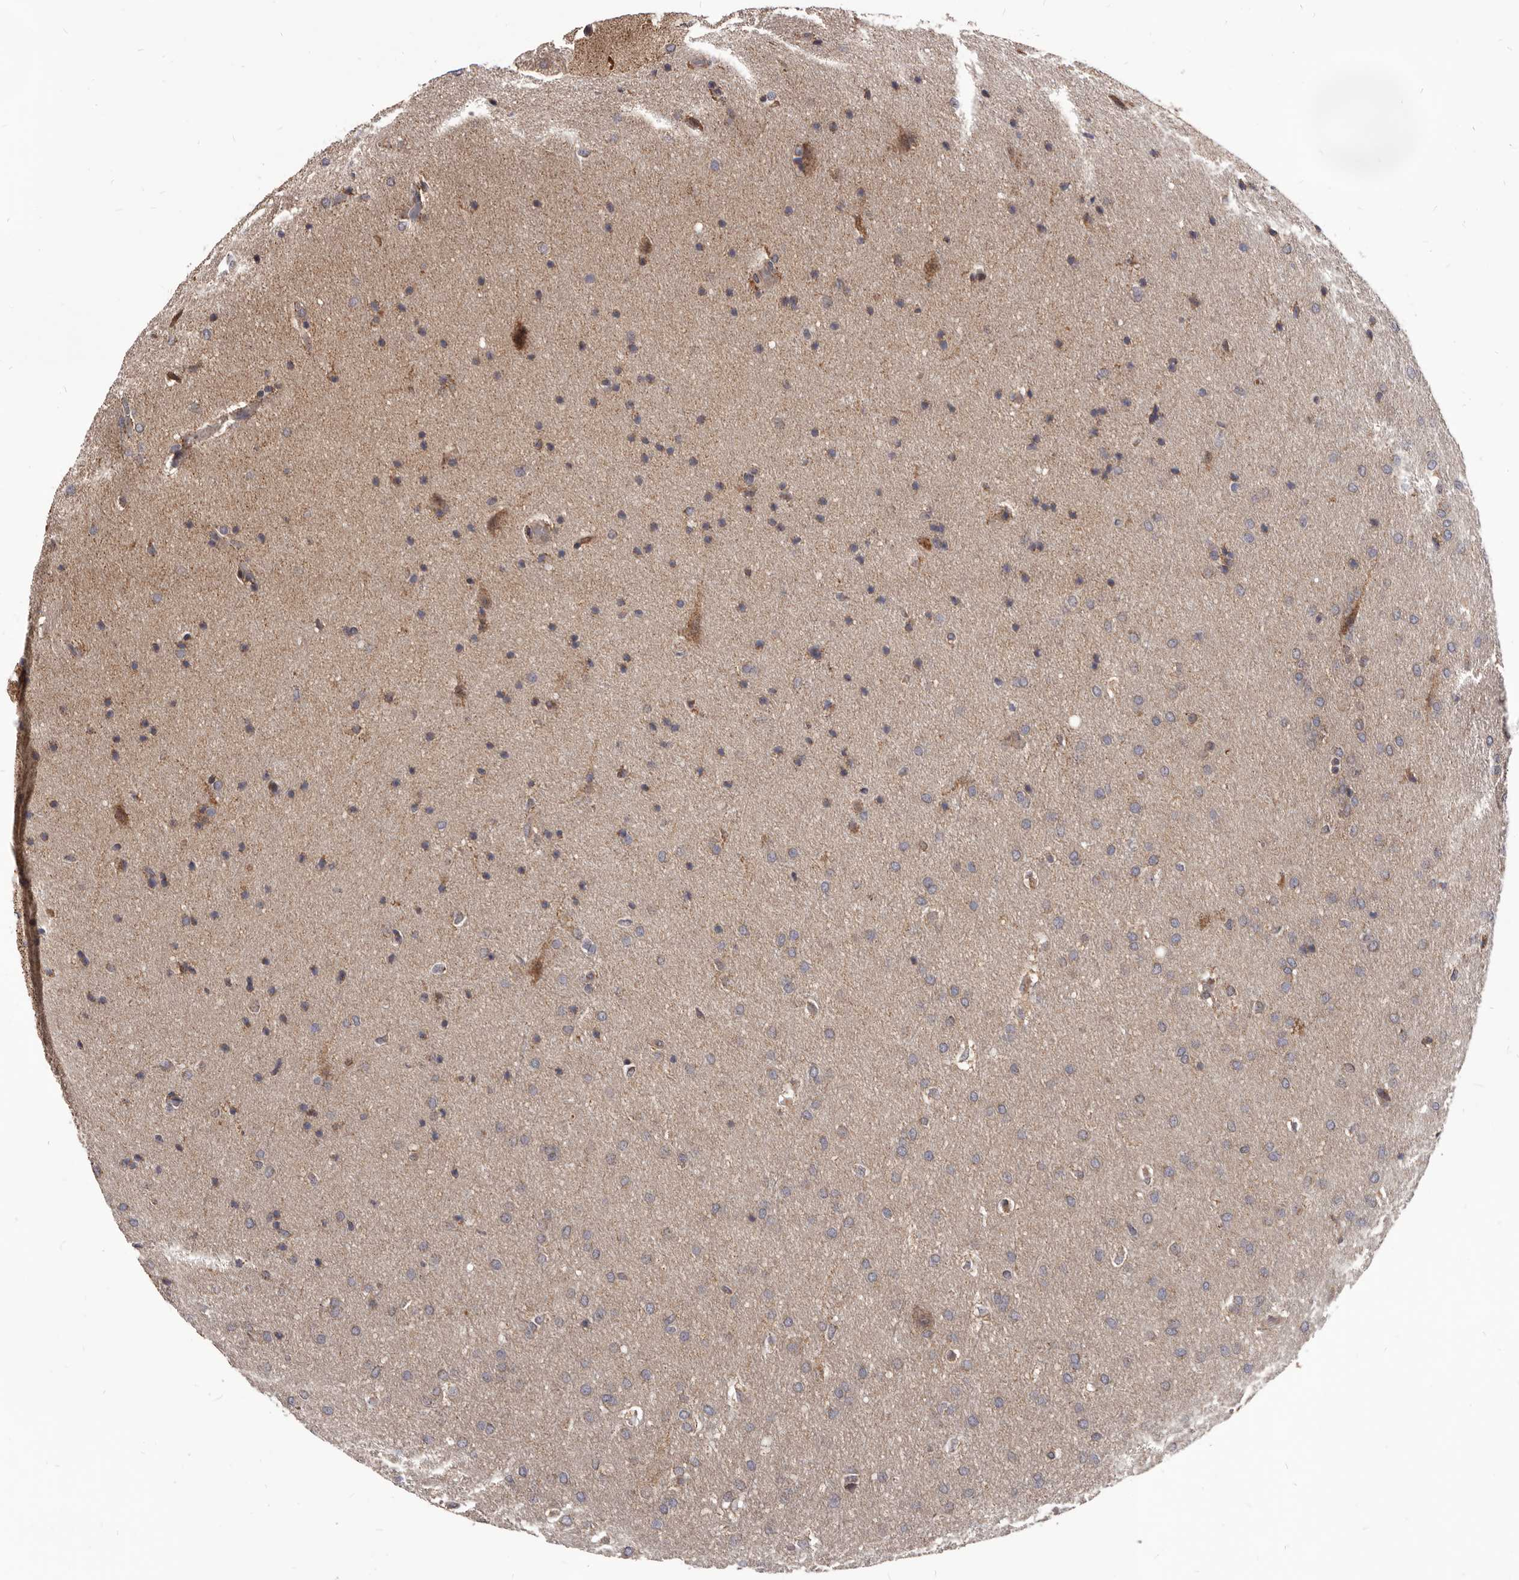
{"staining": {"intensity": "weak", "quantity": ">75%", "location": "cytoplasmic/membranous"}, "tissue": "glioma", "cell_type": "Tumor cells", "image_type": "cancer", "snomed": [{"axis": "morphology", "description": "Glioma, malignant, Low grade"}, {"axis": "topography", "description": "Brain"}], "caption": "Malignant glioma (low-grade) tissue demonstrates weak cytoplasmic/membranous positivity in approximately >75% of tumor cells, visualized by immunohistochemistry. (brown staining indicates protein expression, while blue staining denotes nuclei).", "gene": "MAP3K14", "patient": {"sex": "female", "age": 37}}